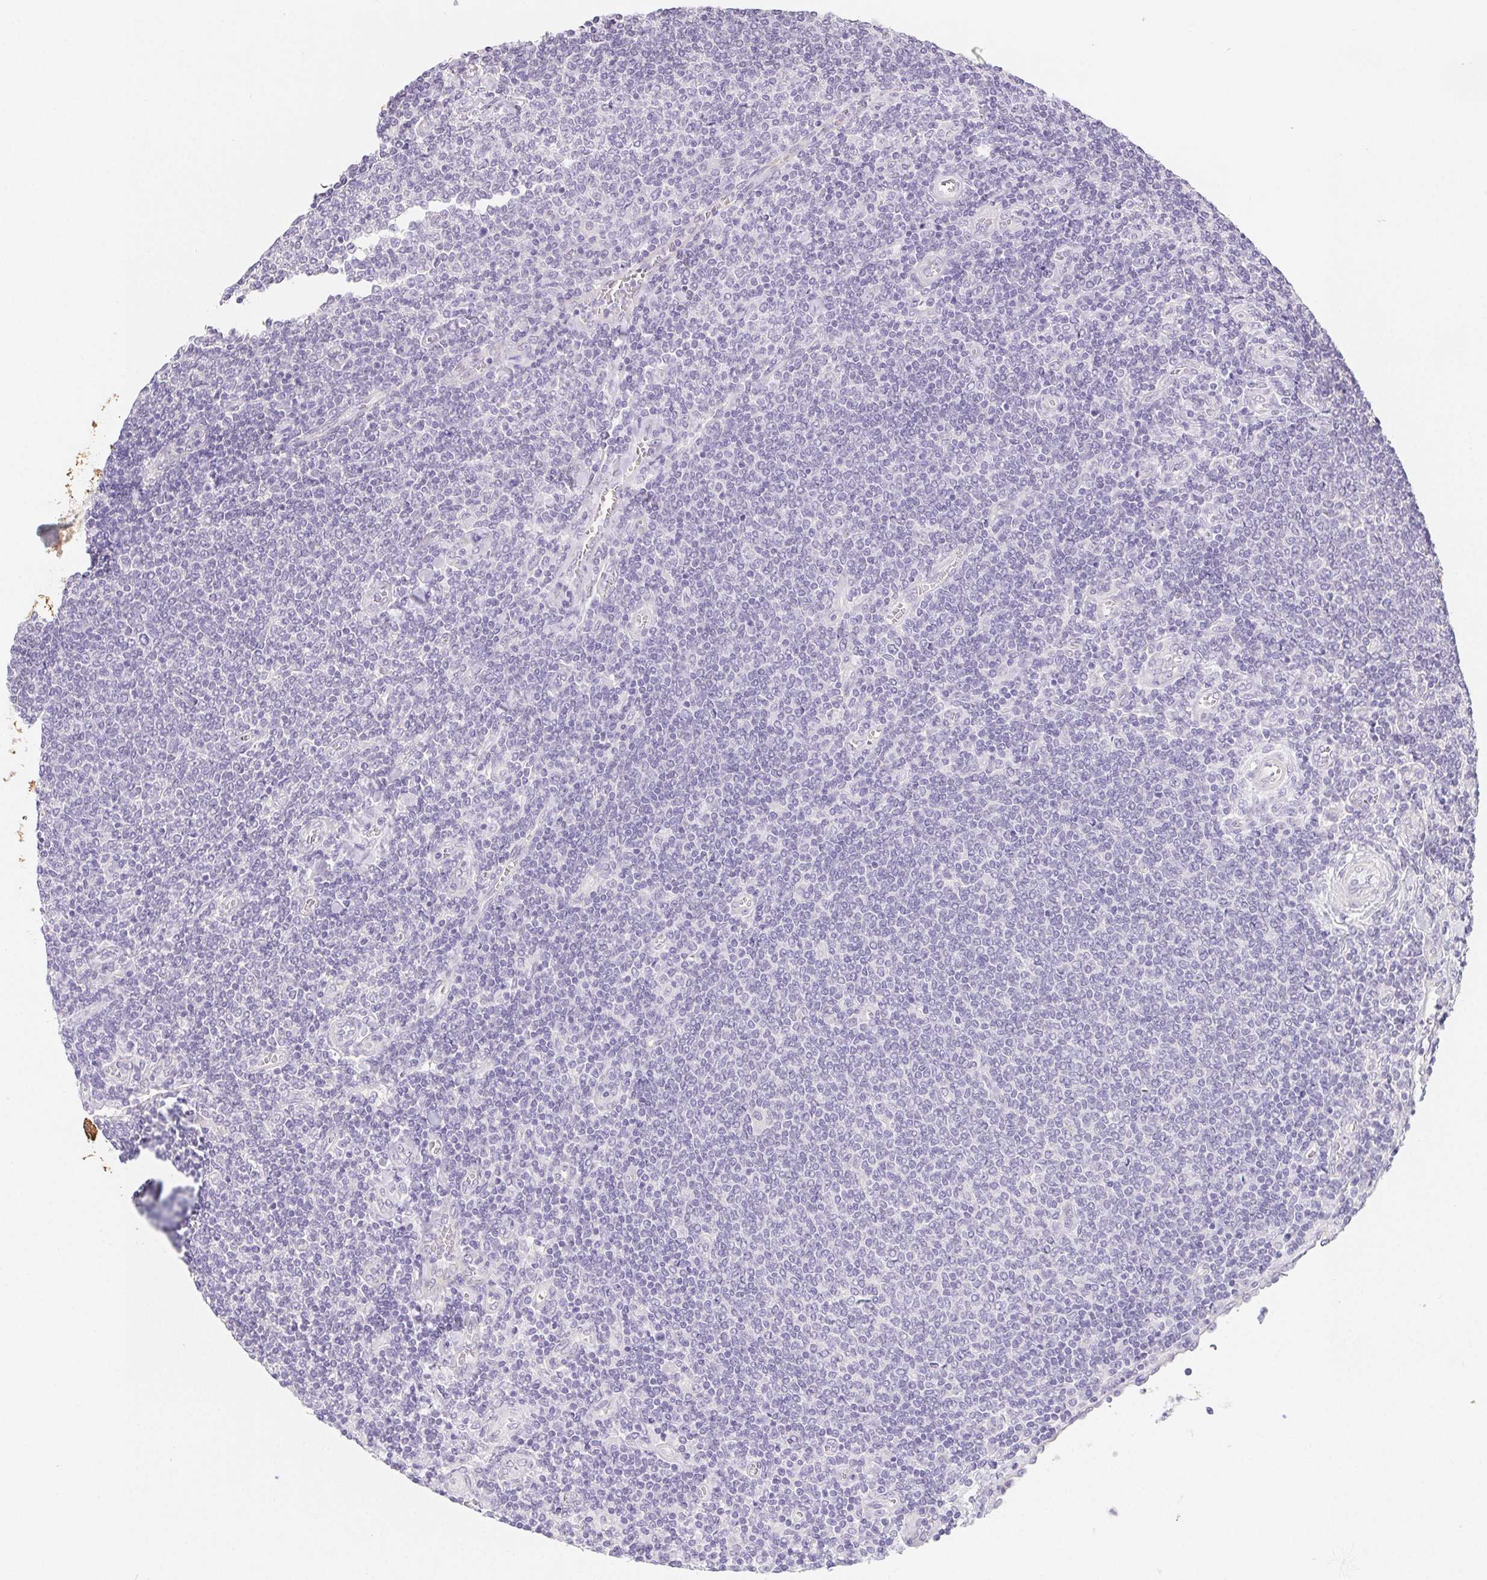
{"staining": {"intensity": "negative", "quantity": "none", "location": "none"}, "tissue": "lymphoma", "cell_type": "Tumor cells", "image_type": "cancer", "snomed": [{"axis": "morphology", "description": "Malignant lymphoma, non-Hodgkin's type, Low grade"}, {"axis": "topography", "description": "Lymph node"}], "caption": "Immunohistochemistry (IHC) micrograph of neoplastic tissue: lymphoma stained with DAB reveals no significant protein staining in tumor cells. (Brightfield microscopy of DAB IHC at high magnification).", "gene": "ZBBX", "patient": {"sex": "male", "age": 52}}